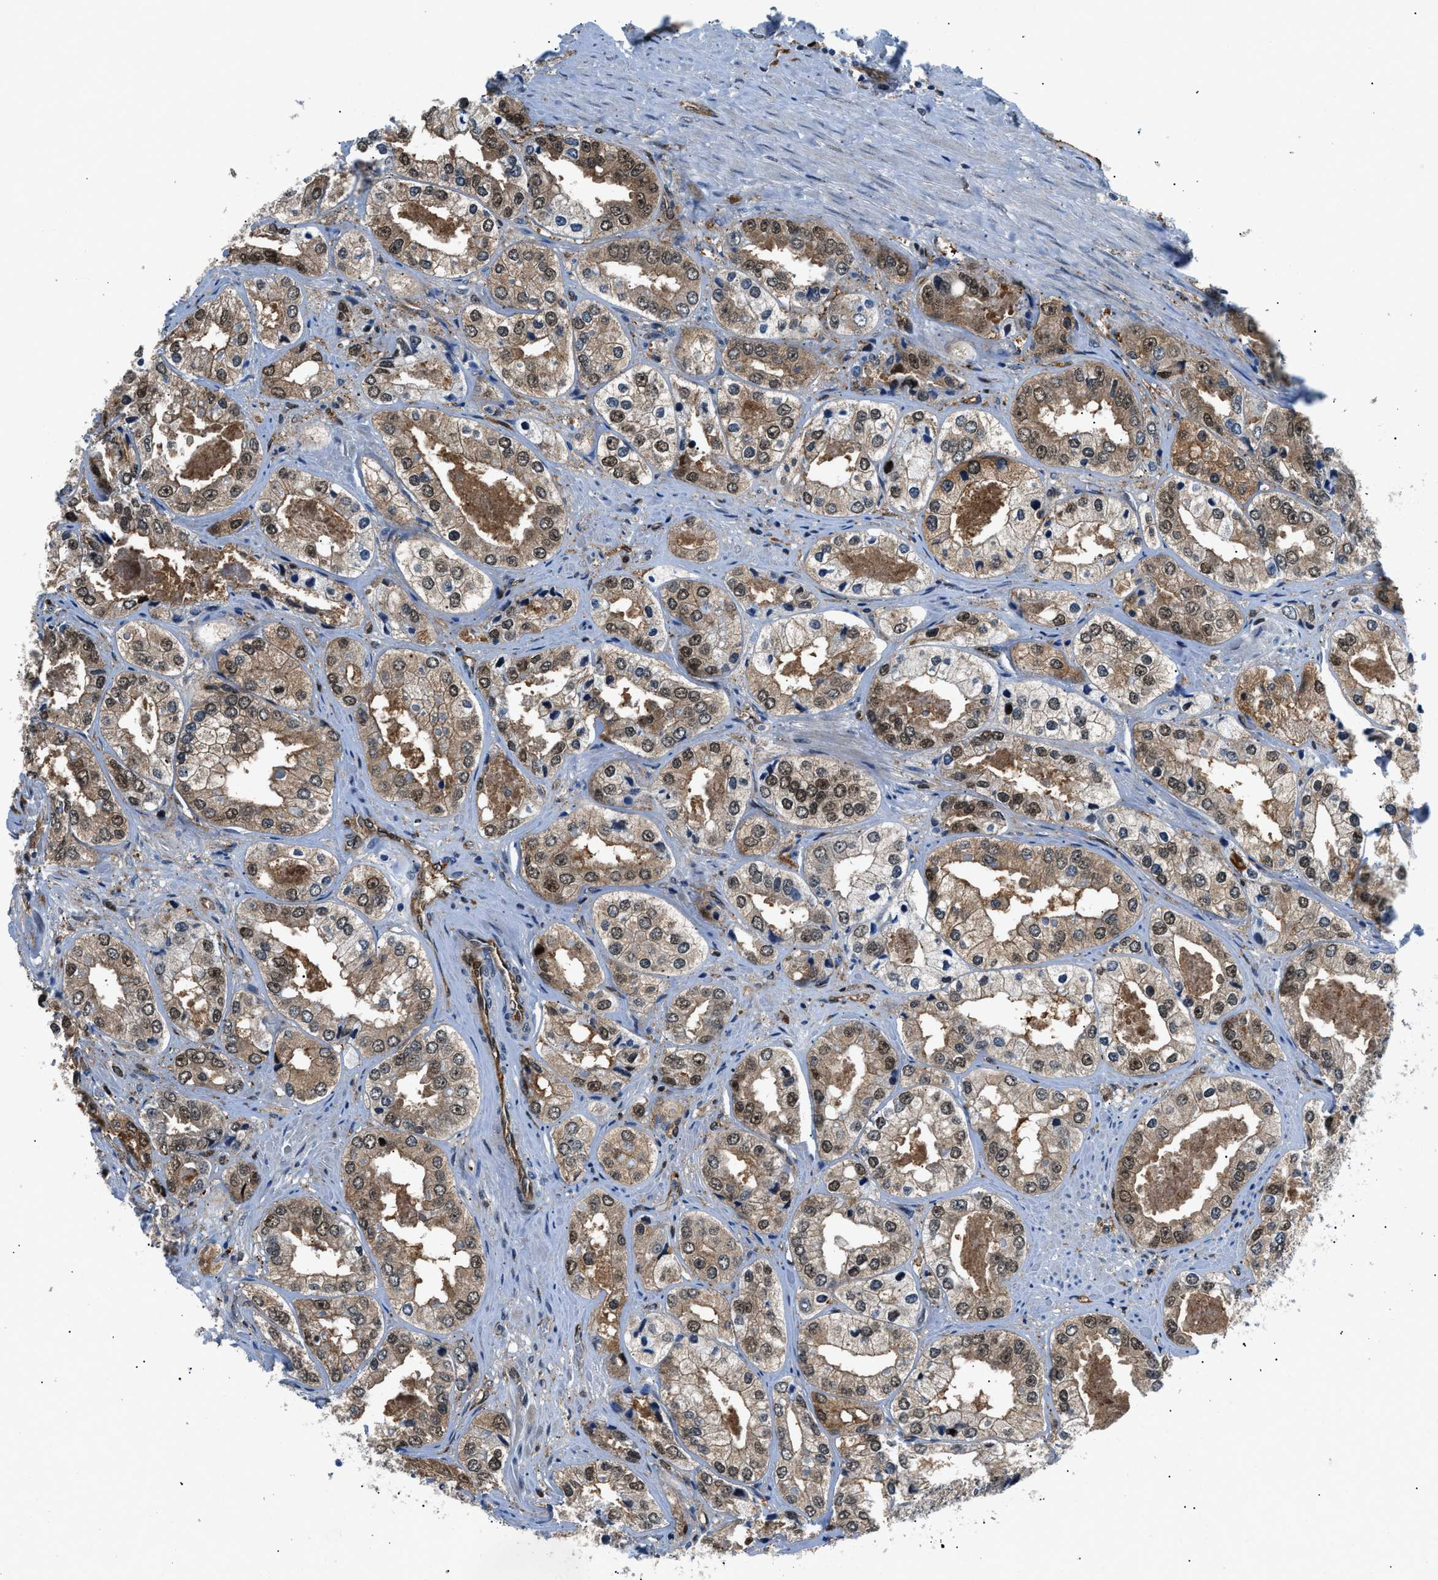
{"staining": {"intensity": "strong", "quantity": "25%-75%", "location": "cytoplasmic/membranous,nuclear"}, "tissue": "prostate cancer", "cell_type": "Tumor cells", "image_type": "cancer", "snomed": [{"axis": "morphology", "description": "Adenocarcinoma, High grade"}, {"axis": "topography", "description": "Prostate"}], "caption": "A histopathology image of prostate high-grade adenocarcinoma stained for a protein reveals strong cytoplasmic/membranous and nuclear brown staining in tumor cells.", "gene": "YWHAE", "patient": {"sex": "male", "age": 61}}